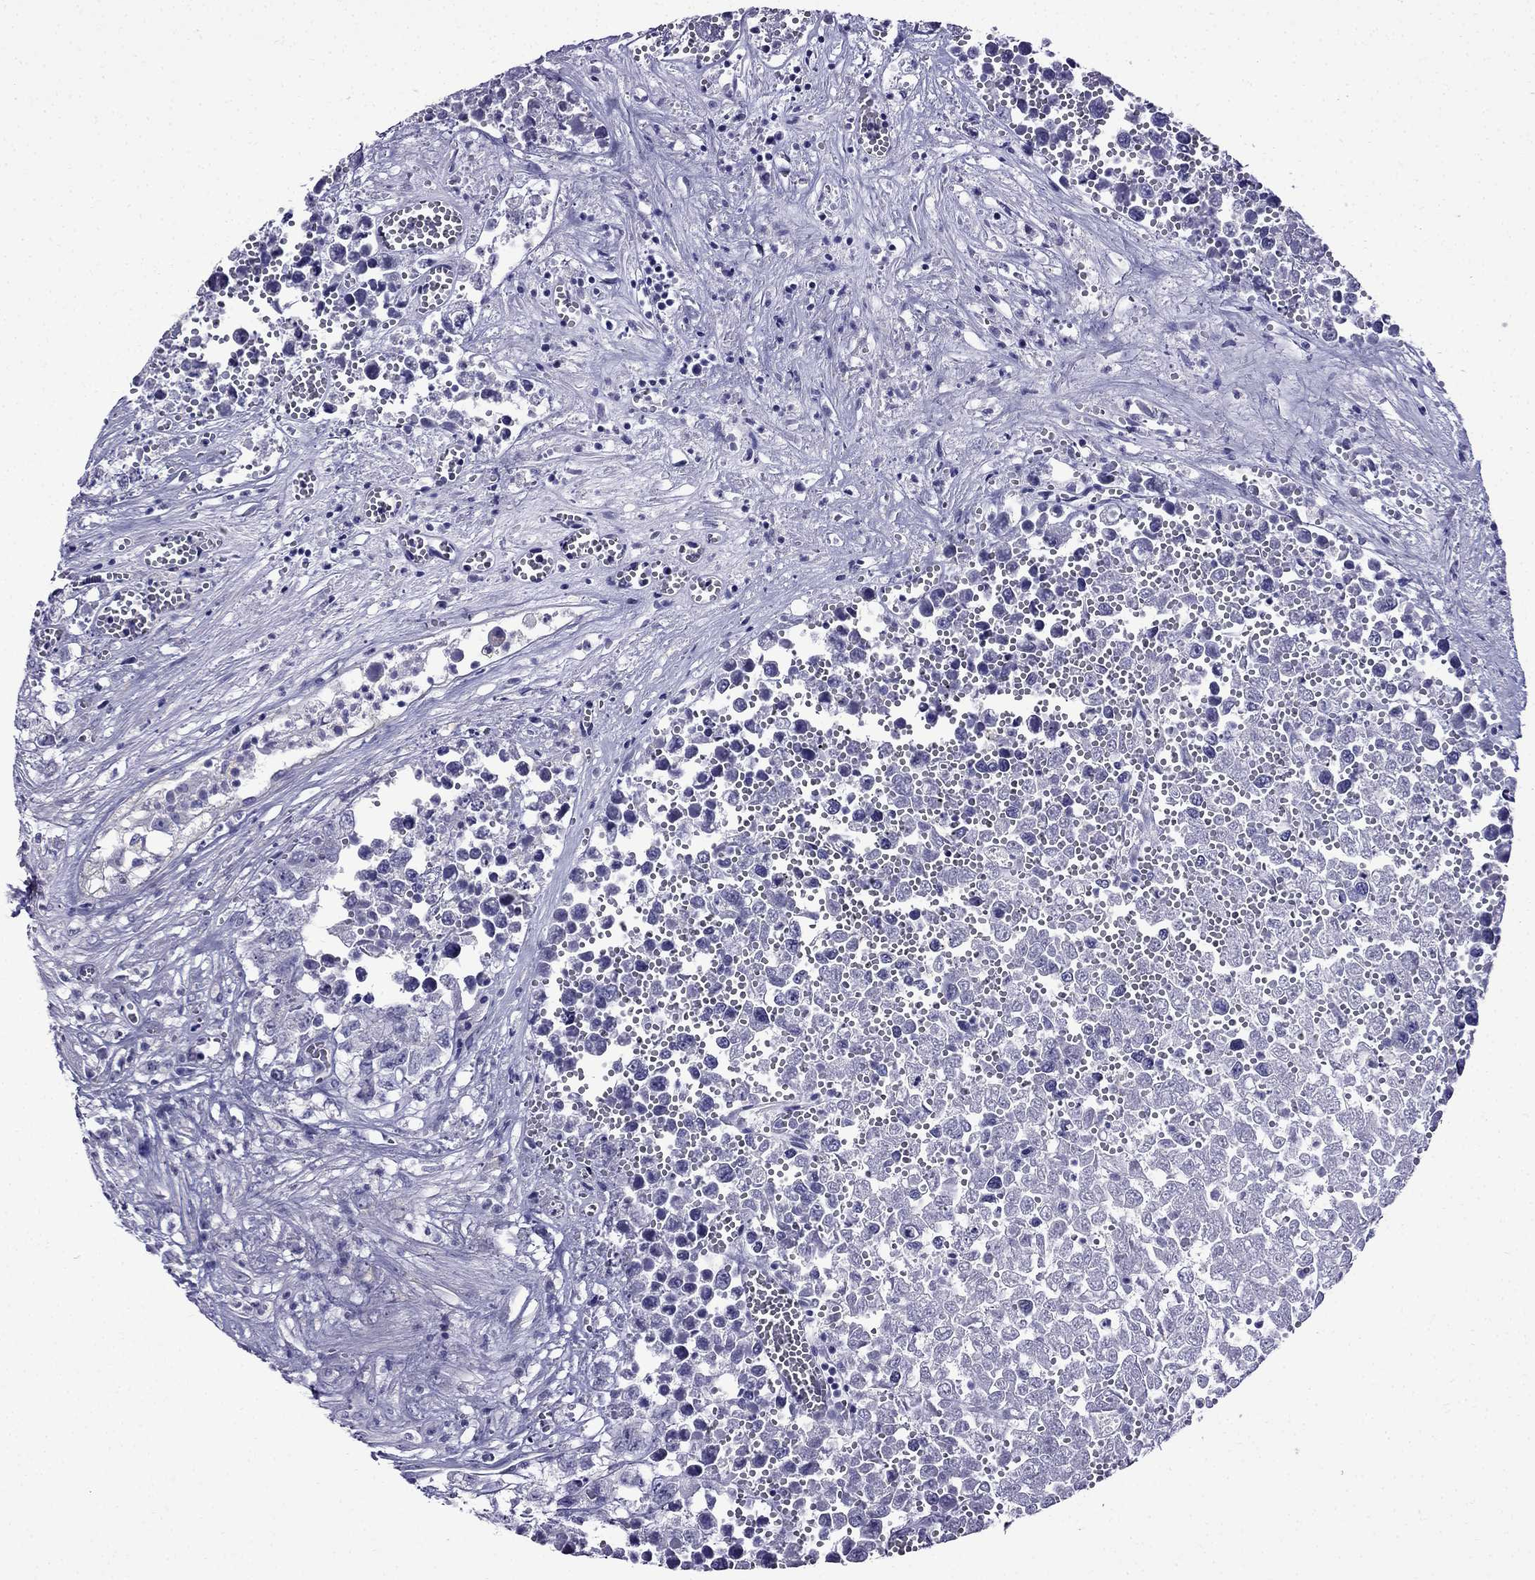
{"staining": {"intensity": "negative", "quantity": "none", "location": "none"}, "tissue": "testis cancer", "cell_type": "Tumor cells", "image_type": "cancer", "snomed": [{"axis": "morphology", "description": "Seminoma, NOS"}, {"axis": "morphology", "description": "Carcinoma, Embryonal, NOS"}, {"axis": "topography", "description": "Testis"}], "caption": "This is an immunohistochemistry (IHC) micrograph of human embryonal carcinoma (testis). There is no expression in tumor cells.", "gene": "ERC2", "patient": {"sex": "male", "age": 22}}